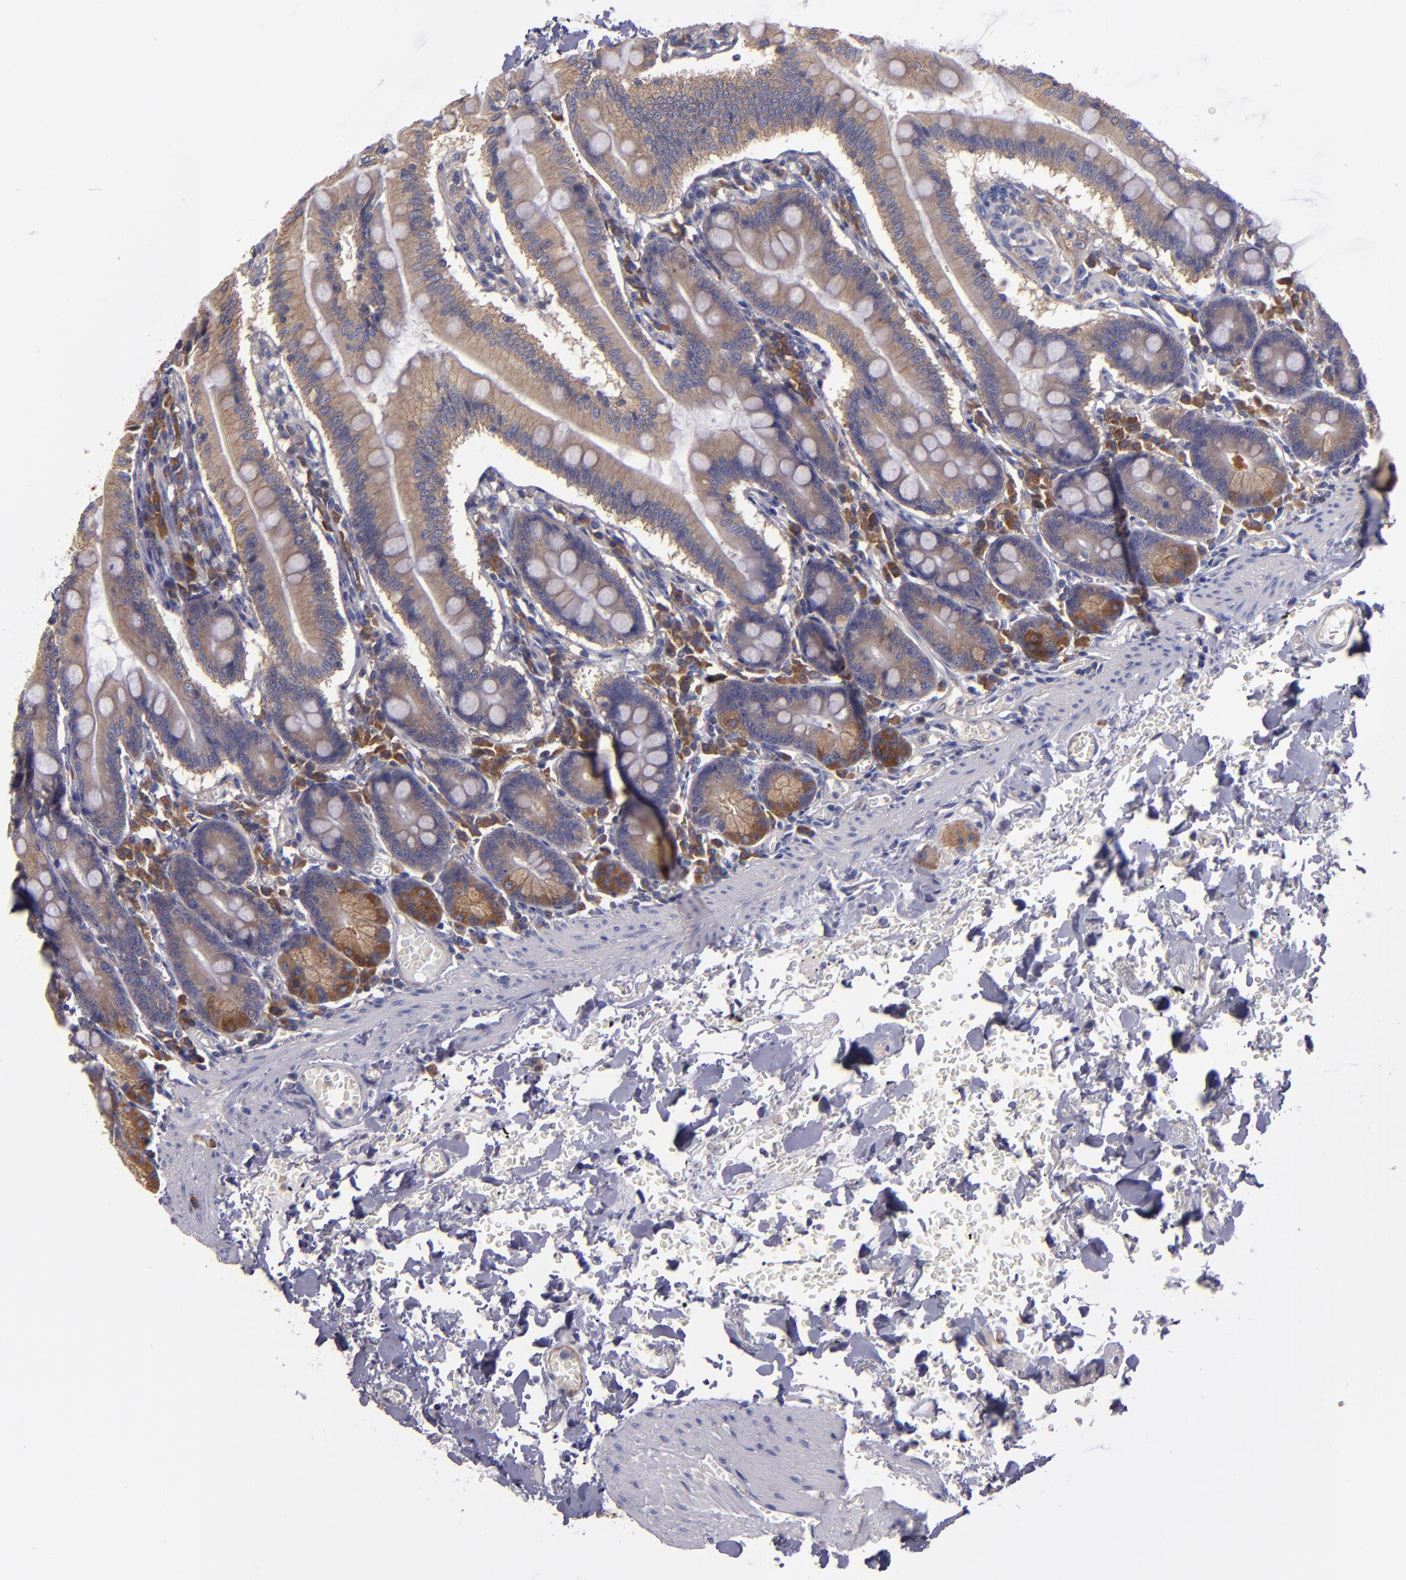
{"staining": {"intensity": "weak", "quantity": "25%-75%", "location": "cytoplasmic/membranous"}, "tissue": "small intestine", "cell_type": "Glandular cells", "image_type": "normal", "snomed": [{"axis": "morphology", "description": "Normal tissue, NOS"}, {"axis": "topography", "description": "Small intestine"}], "caption": "An immunohistochemistry image of benign tissue is shown. Protein staining in brown shows weak cytoplasmic/membranous positivity in small intestine within glandular cells.", "gene": "CARS1", "patient": {"sex": "male", "age": 71}}